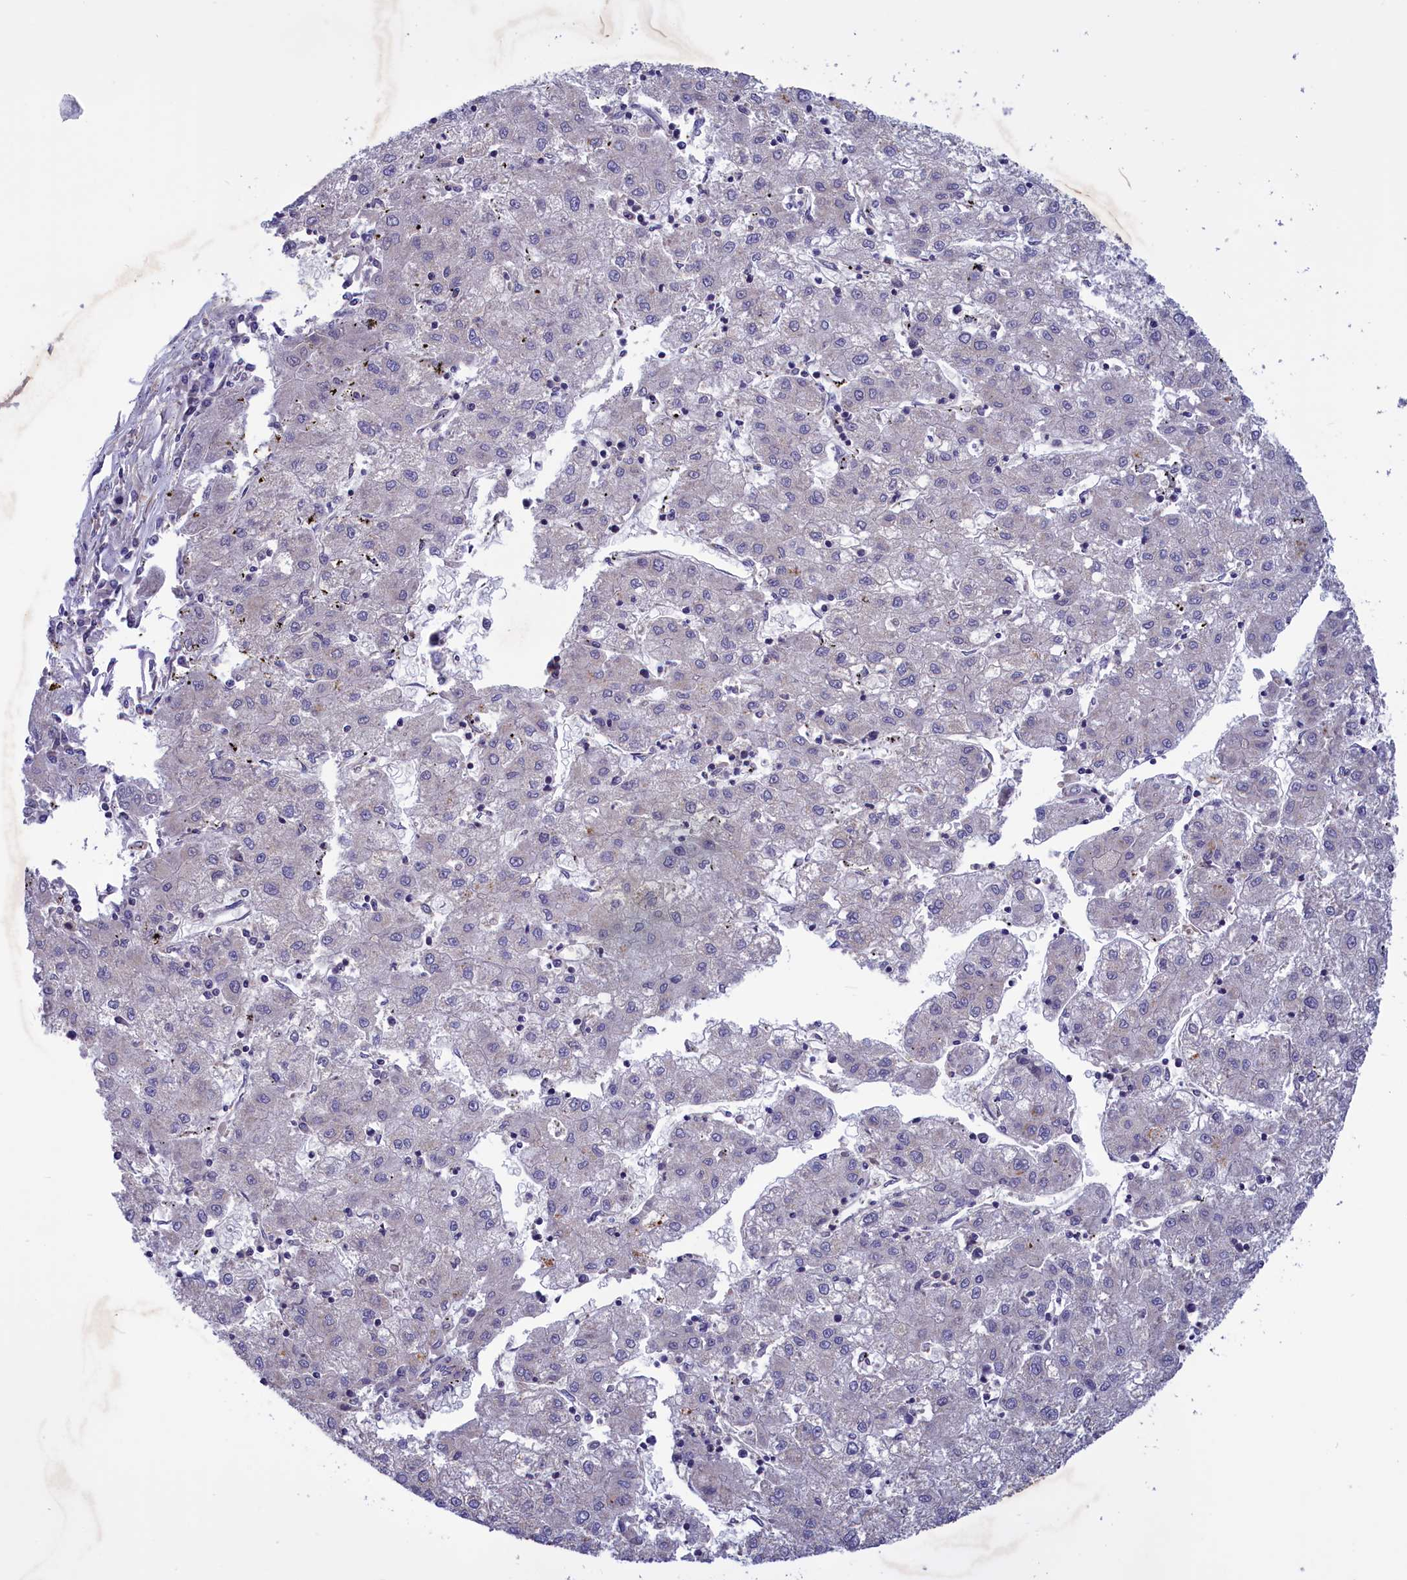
{"staining": {"intensity": "negative", "quantity": "none", "location": "none"}, "tissue": "liver cancer", "cell_type": "Tumor cells", "image_type": "cancer", "snomed": [{"axis": "morphology", "description": "Carcinoma, Hepatocellular, NOS"}, {"axis": "topography", "description": "Liver"}], "caption": "This is a histopathology image of immunohistochemistry staining of hepatocellular carcinoma (liver), which shows no positivity in tumor cells.", "gene": "AMDHD2", "patient": {"sex": "male", "age": 72}}